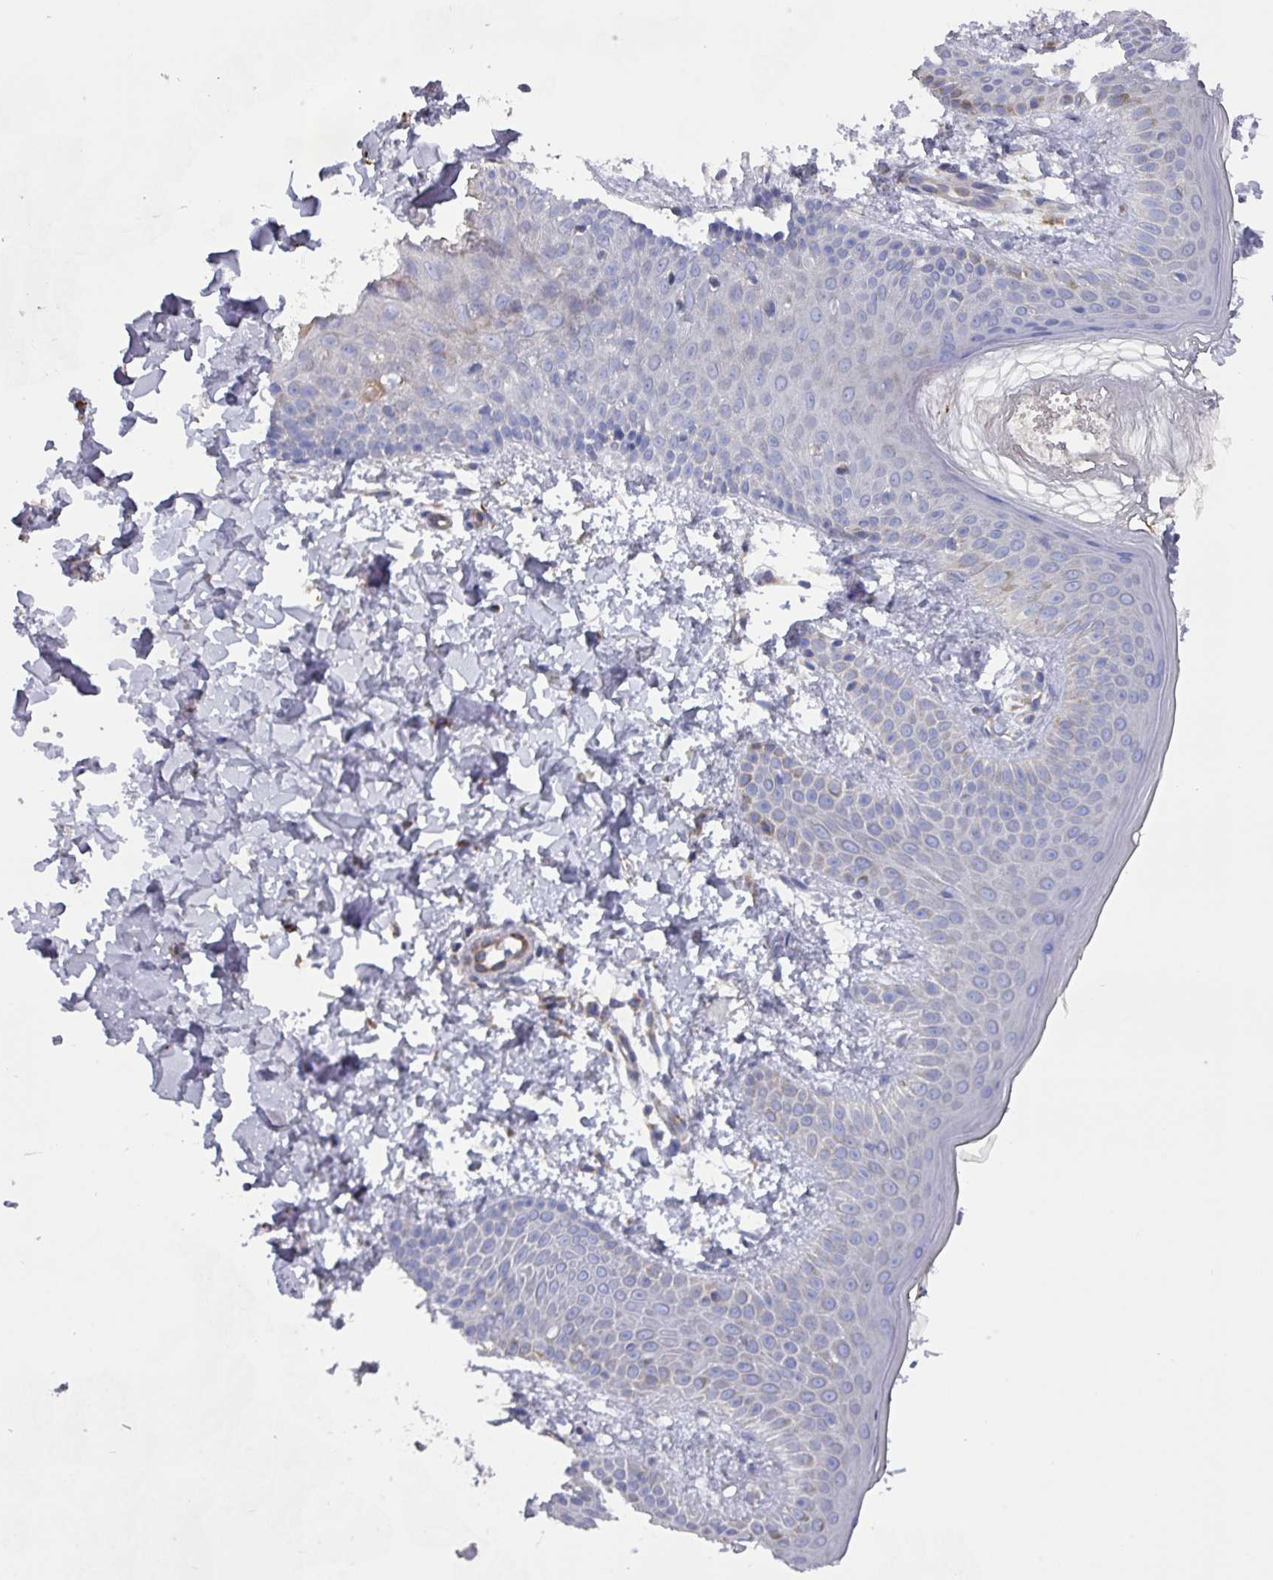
{"staining": {"intensity": "negative", "quantity": "none", "location": "none"}, "tissue": "skin", "cell_type": "Fibroblasts", "image_type": "normal", "snomed": [{"axis": "morphology", "description": "Normal tissue, NOS"}, {"axis": "topography", "description": "Skin"}], "caption": "A high-resolution histopathology image shows immunohistochemistry staining of benign skin, which shows no significant positivity in fibroblasts.", "gene": "UQCC2", "patient": {"sex": "male", "age": 36}}